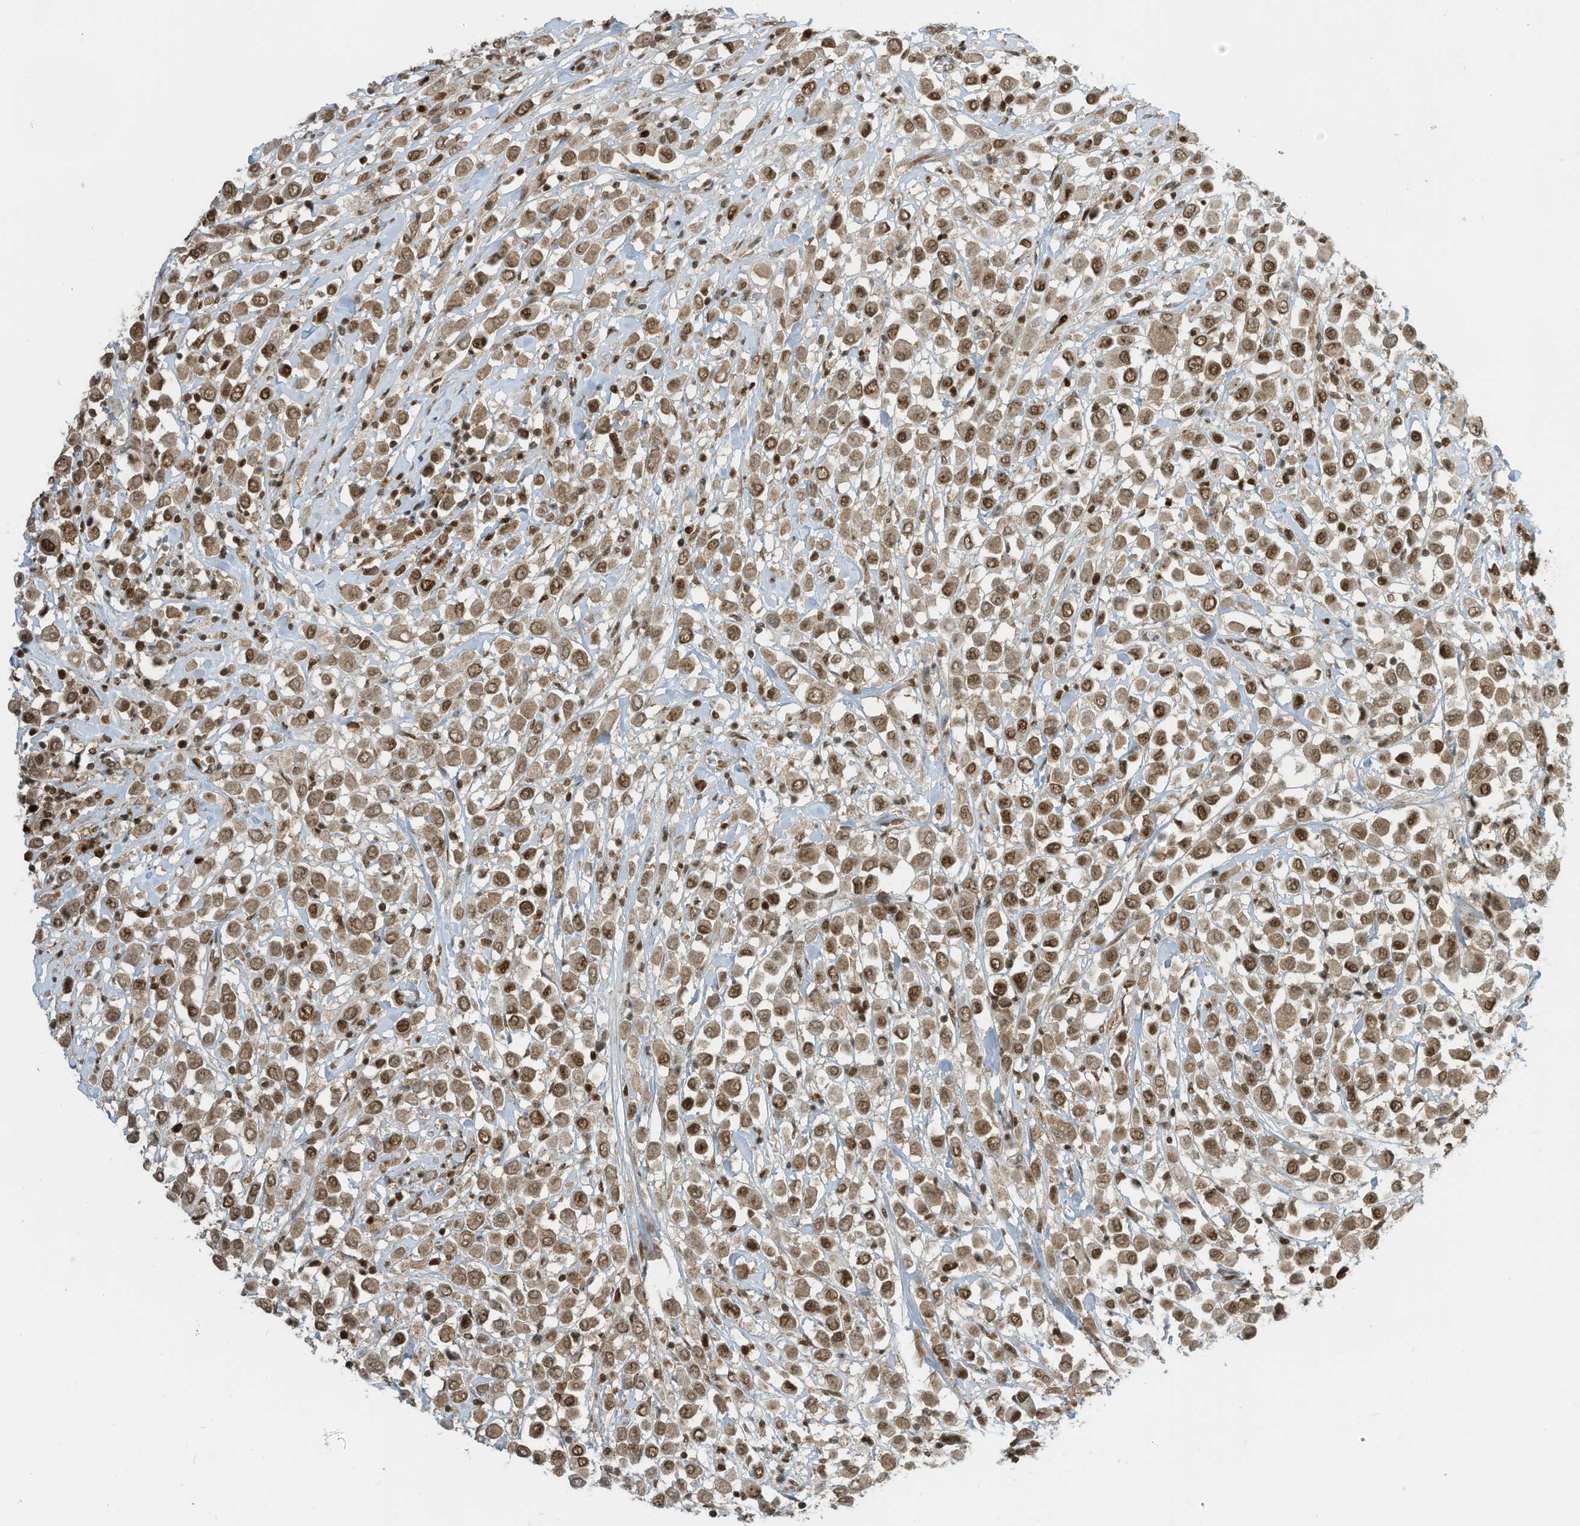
{"staining": {"intensity": "moderate", "quantity": ">75%", "location": "cytoplasmic/membranous,nuclear"}, "tissue": "breast cancer", "cell_type": "Tumor cells", "image_type": "cancer", "snomed": [{"axis": "morphology", "description": "Duct carcinoma"}, {"axis": "topography", "description": "Breast"}], "caption": "A micrograph of human breast invasive ductal carcinoma stained for a protein reveals moderate cytoplasmic/membranous and nuclear brown staining in tumor cells.", "gene": "KPNB1", "patient": {"sex": "female", "age": 61}}